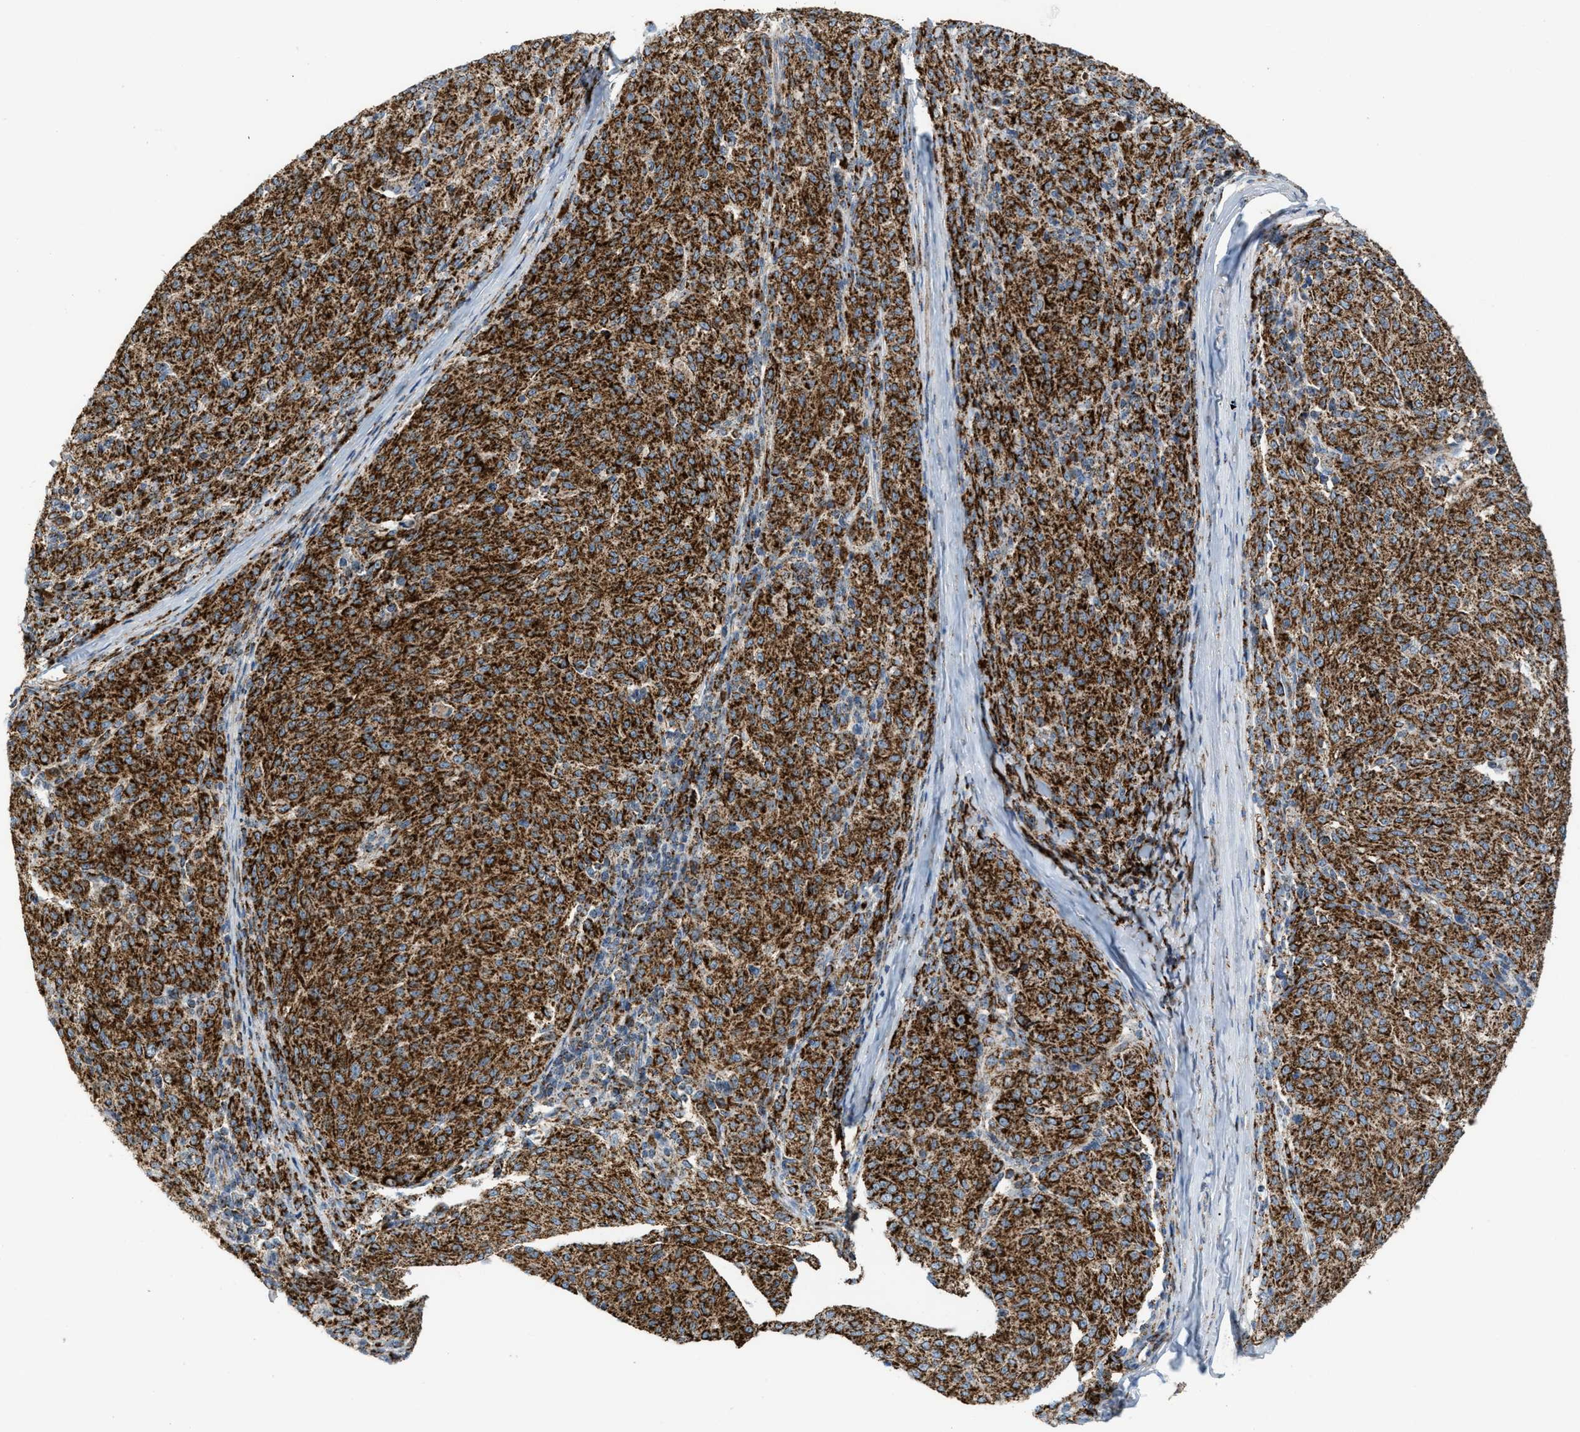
{"staining": {"intensity": "strong", "quantity": ">75%", "location": "cytoplasmic/membranous"}, "tissue": "melanoma", "cell_type": "Tumor cells", "image_type": "cancer", "snomed": [{"axis": "morphology", "description": "Malignant melanoma, NOS"}, {"axis": "topography", "description": "Skin"}], "caption": "Immunohistochemistry (IHC) (DAB (3,3'-diaminobenzidine)) staining of human melanoma displays strong cytoplasmic/membranous protein staining in approximately >75% of tumor cells.", "gene": "PMPCA", "patient": {"sex": "female", "age": 72}}